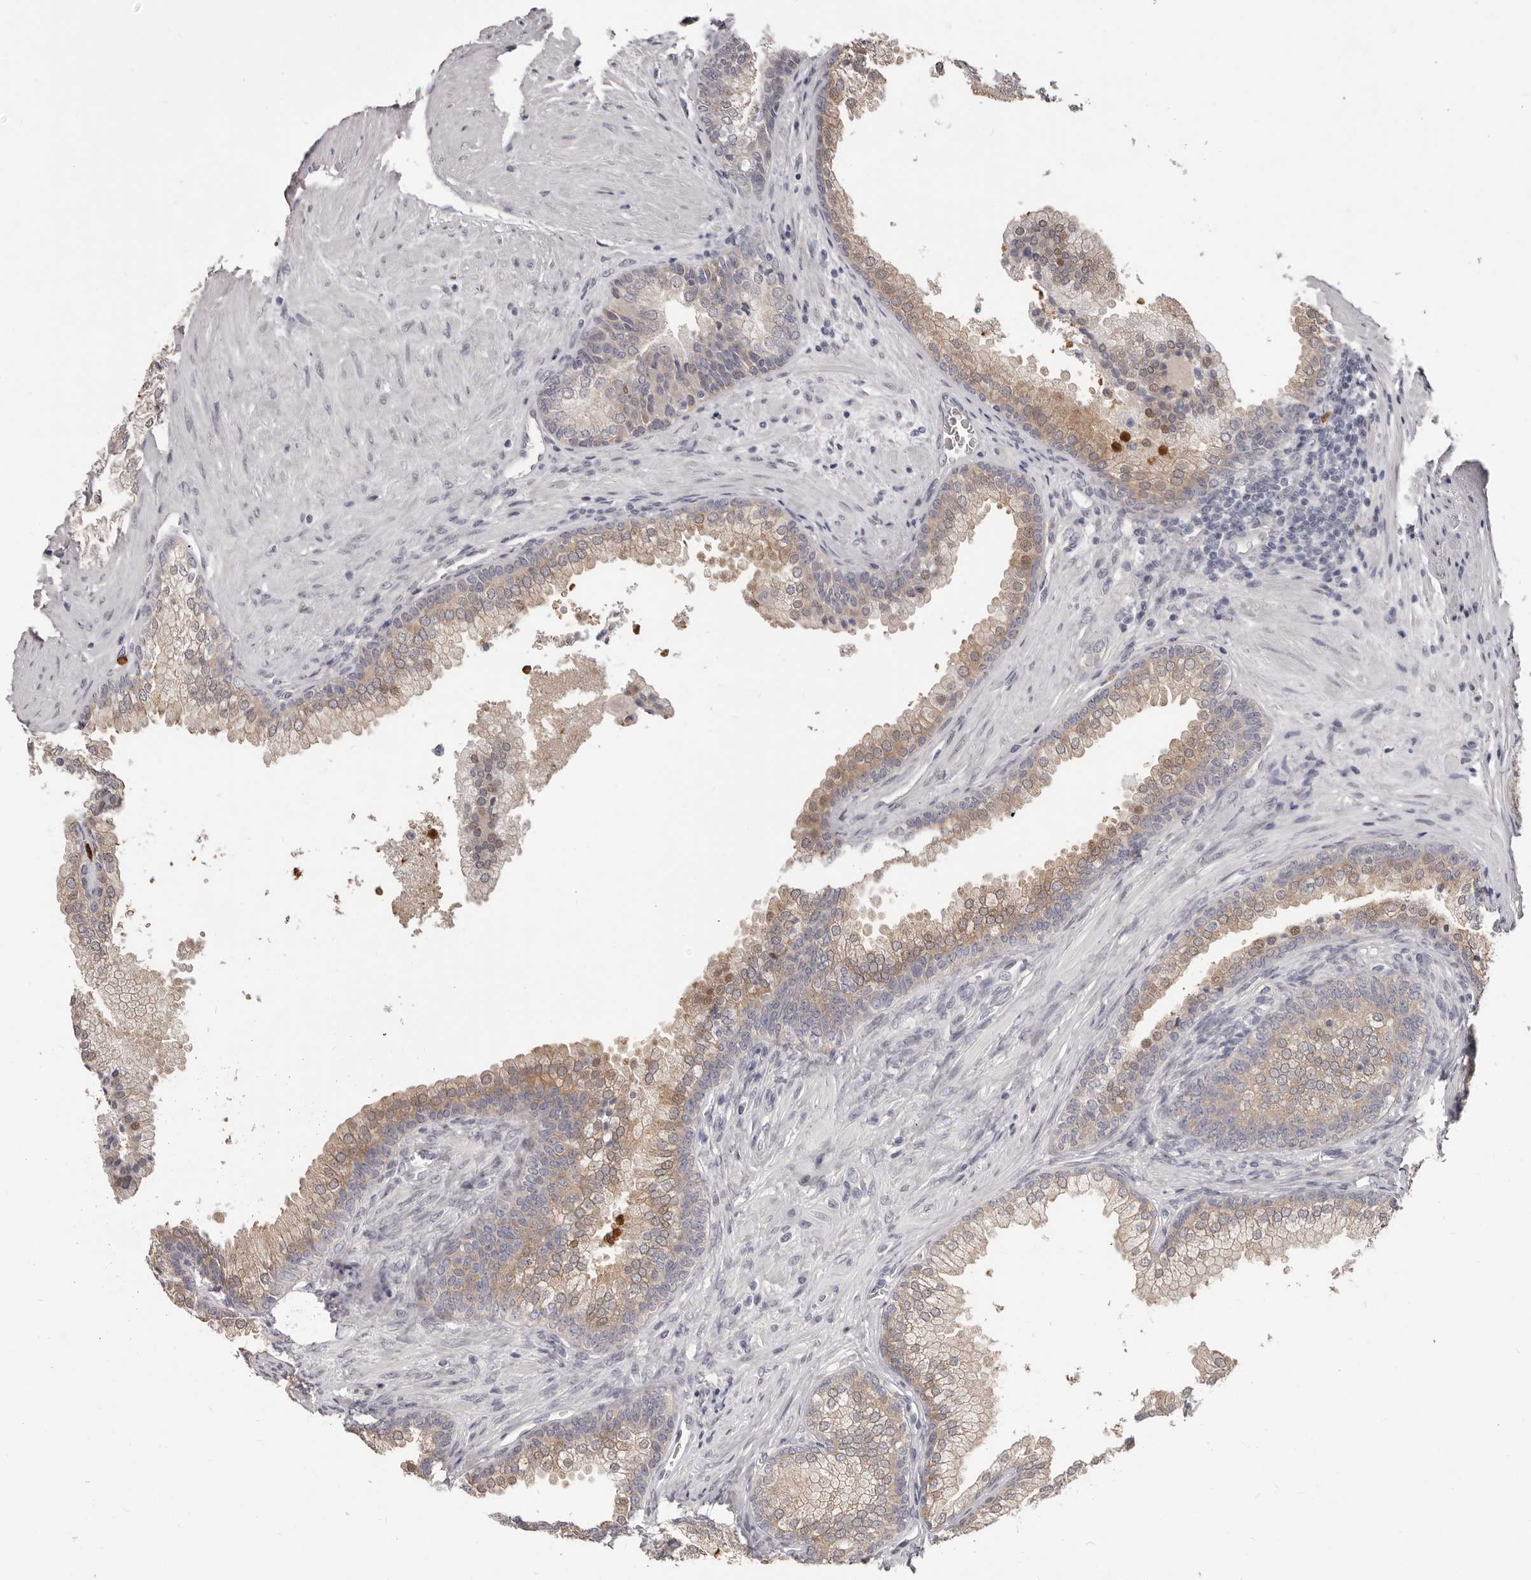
{"staining": {"intensity": "moderate", "quantity": "25%-75%", "location": "cytoplasmic/membranous"}, "tissue": "prostate", "cell_type": "Glandular cells", "image_type": "normal", "snomed": [{"axis": "morphology", "description": "Normal tissue, NOS"}, {"axis": "topography", "description": "Prostate"}], "caption": "Protein expression analysis of normal prostate demonstrates moderate cytoplasmic/membranous positivity in about 25%-75% of glandular cells.", "gene": "GPR157", "patient": {"sex": "male", "age": 76}}